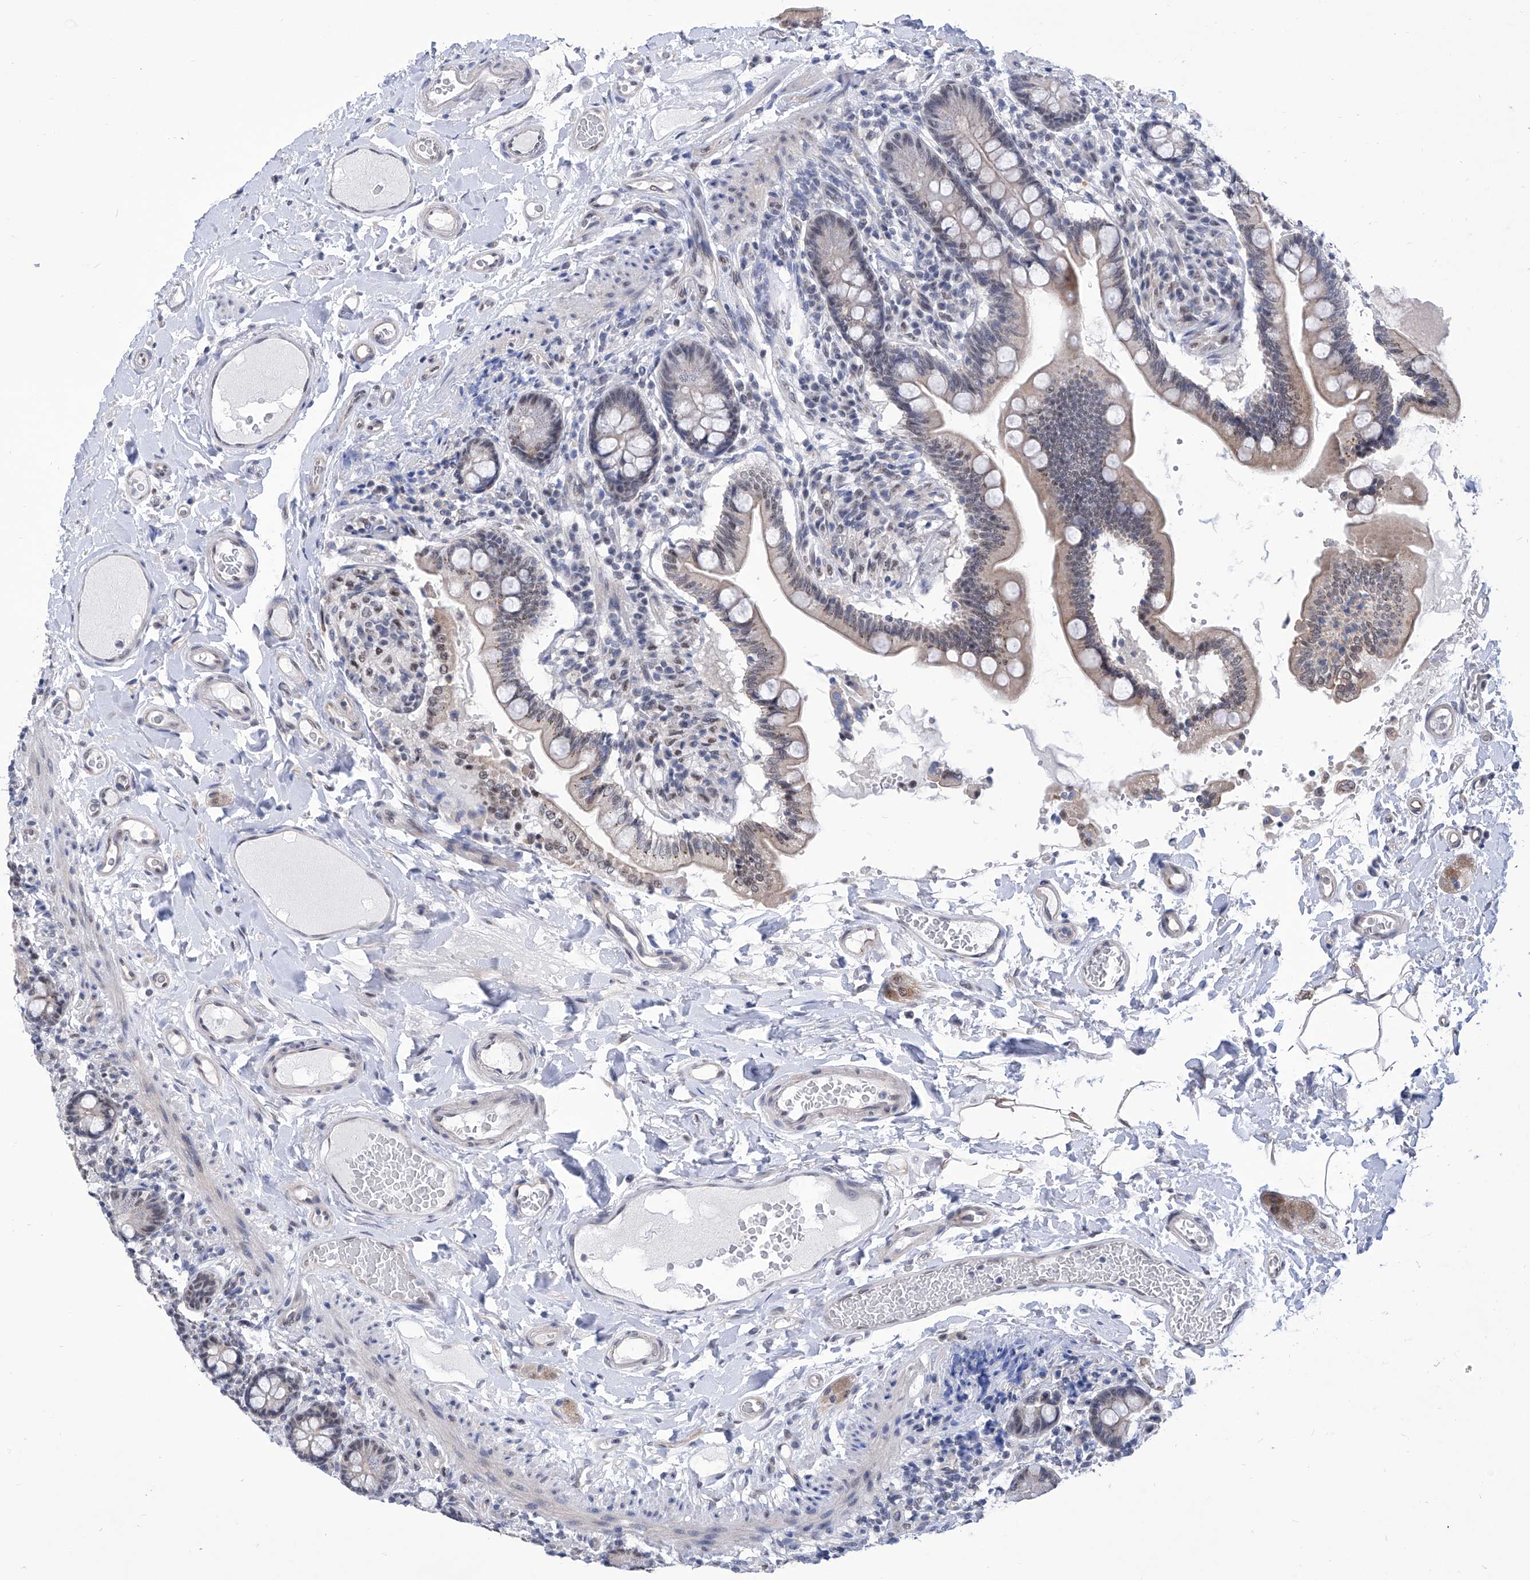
{"staining": {"intensity": "weak", "quantity": "<25%", "location": "cytoplasmic/membranous,nuclear"}, "tissue": "small intestine", "cell_type": "Glandular cells", "image_type": "normal", "snomed": [{"axis": "morphology", "description": "Normal tissue, NOS"}, {"axis": "topography", "description": "Small intestine"}], "caption": "The photomicrograph reveals no significant staining in glandular cells of small intestine.", "gene": "SART1", "patient": {"sex": "female", "age": 64}}